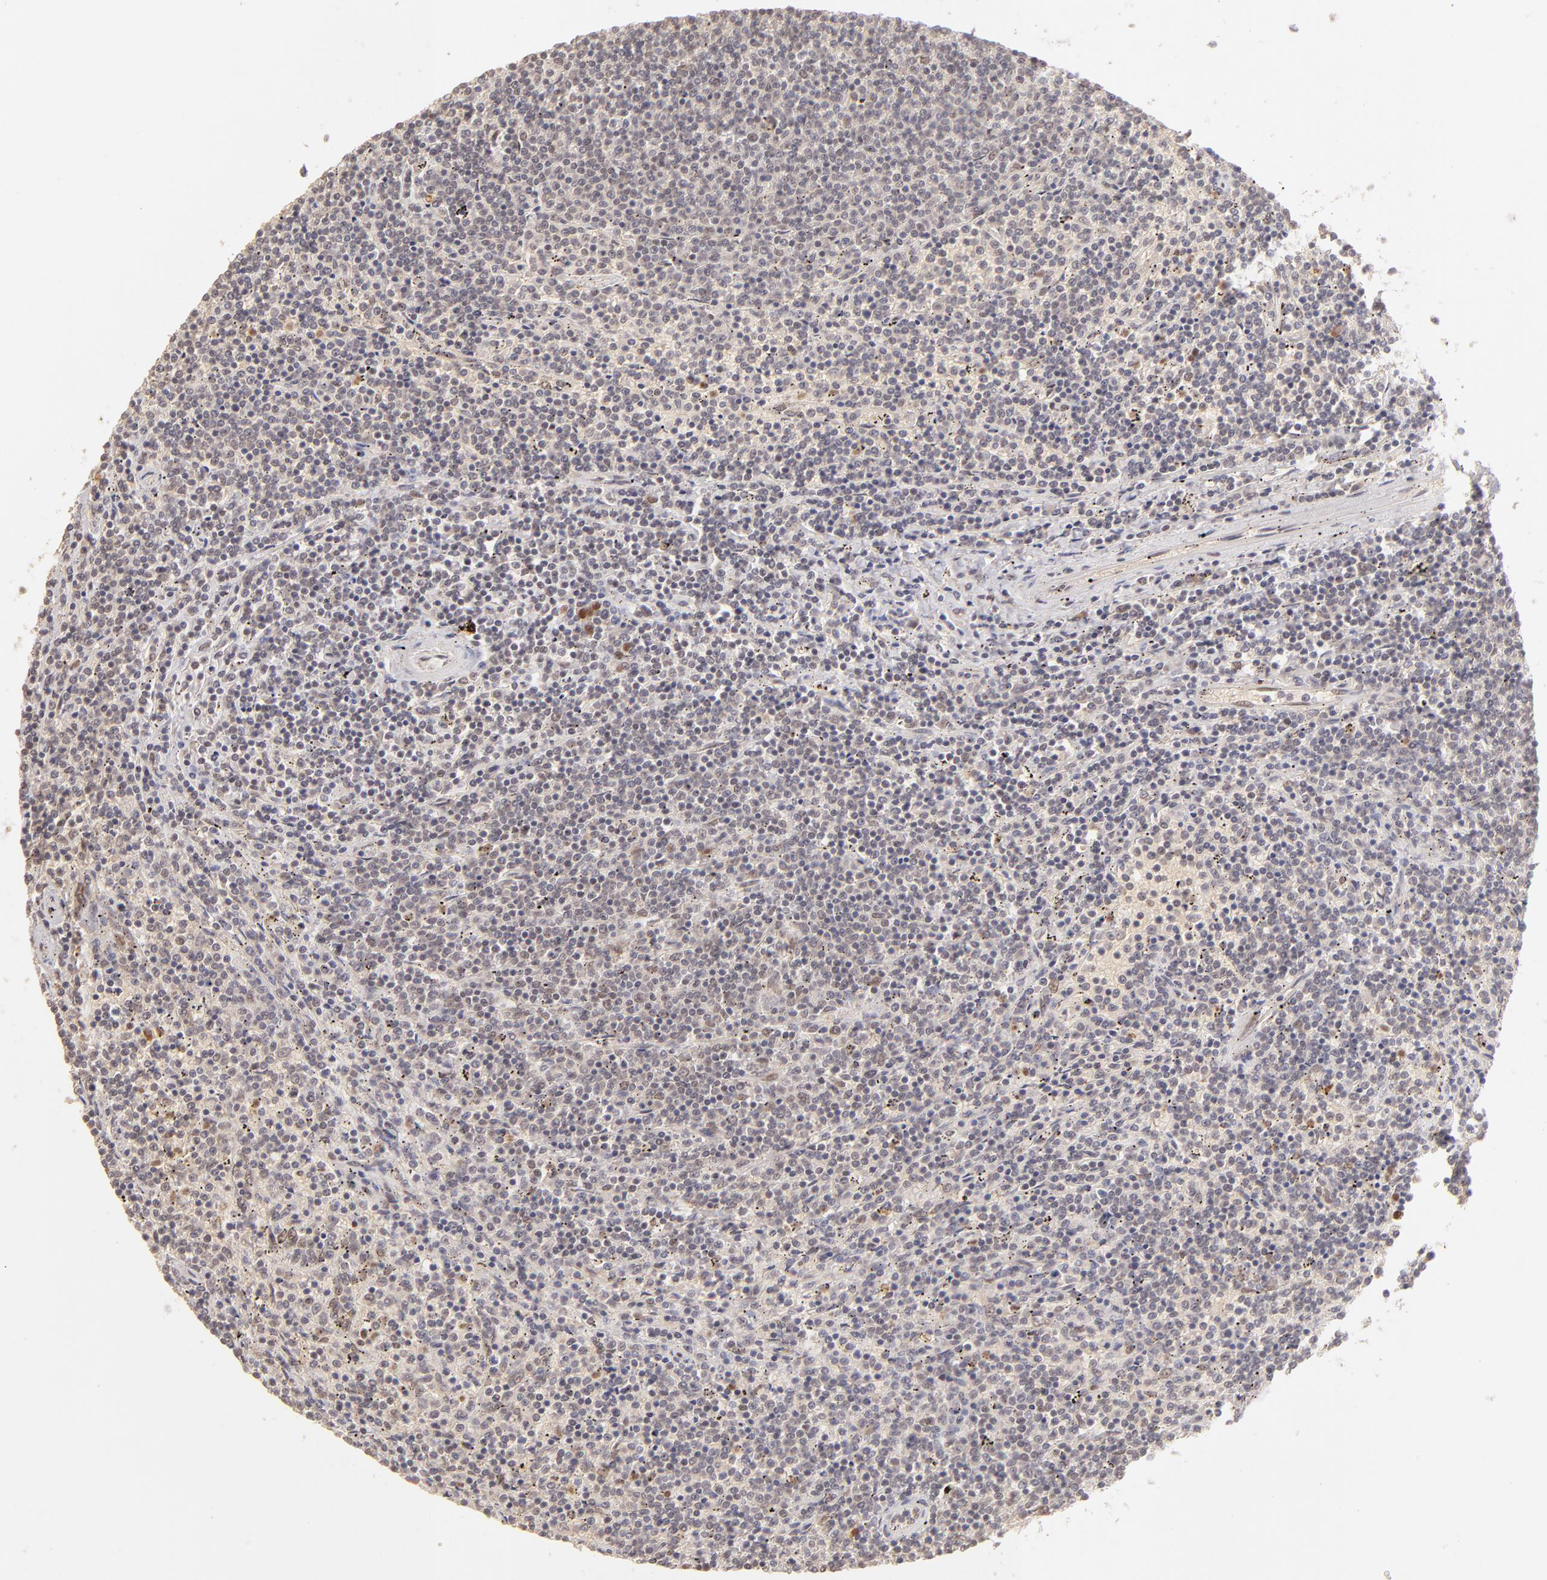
{"staining": {"intensity": "weak", "quantity": "<25%", "location": "nuclear"}, "tissue": "lymphoma", "cell_type": "Tumor cells", "image_type": "cancer", "snomed": [{"axis": "morphology", "description": "Malignant lymphoma, non-Hodgkin's type, Low grade"}, {"axis": "topography", "description": "Spleen"}], "caption": "Lymphoma was stained to show a protein in brown. There is no significant positivity in tumor cells.", "gene": "NFE2", "patient": {"sex": "female", "age": 50}}